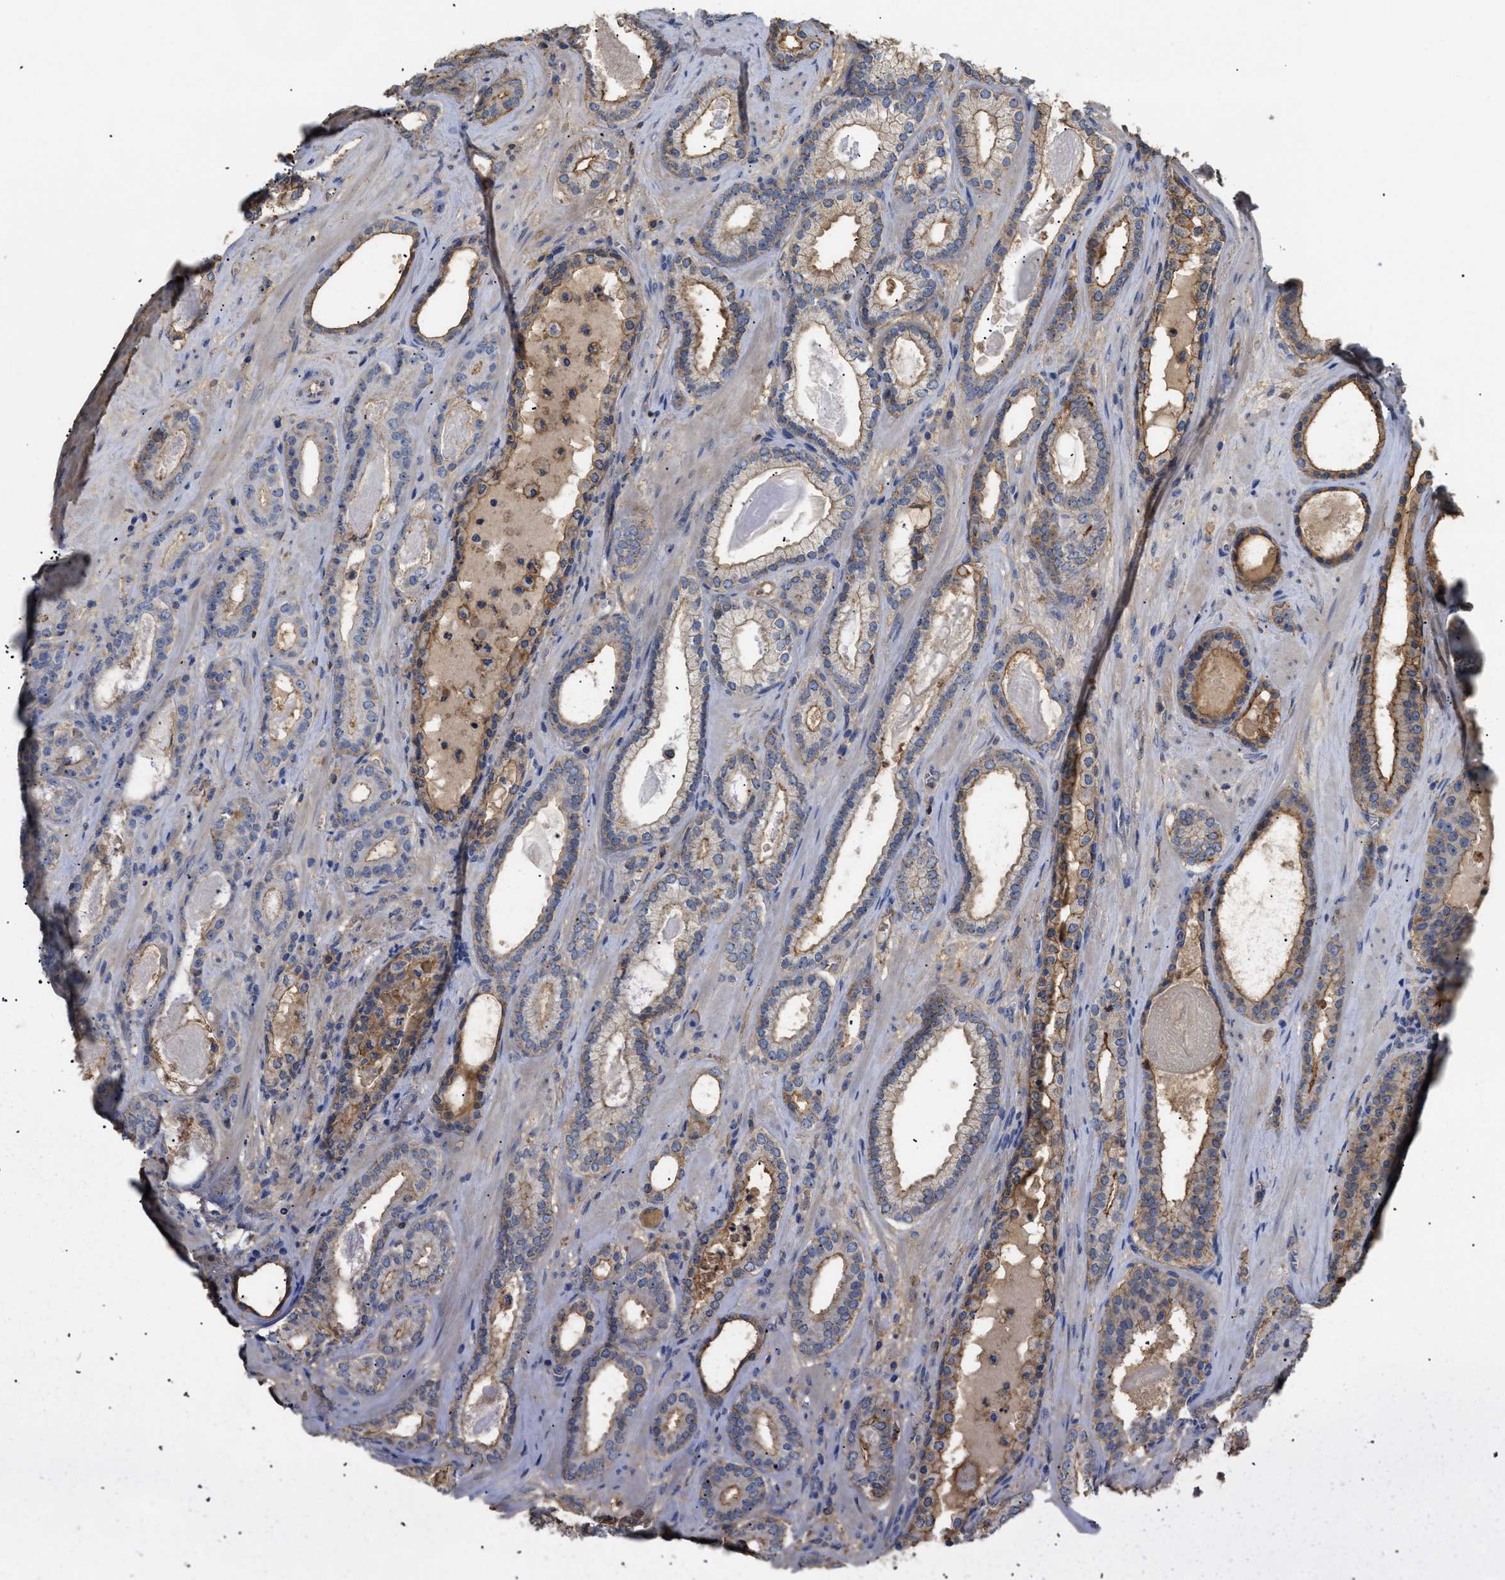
{"staining": {"intensity": "moderate", "quantity": "25%-75%", "location": "cytoplasmic/membranous"}, "tissue": "prostate cancer", "cell_type": "Tumor cells", "image_type": "cancer", "snomed": [{"axis": "morphology", "description": "Adenocarcinoma, High grade"}, {"axis": "topography", "description": "Prostate"}], "caption": "DAB (3,3'-diaminobenzidine) immunohistochemical staining of adenocarcinoma (high-grade) (prostate) shows moderate cytoplasmic/membranous protein positivity in about 25%-75% of tumor cells.", "gene": "ANXA4", "patient": {"sex": "male", "age": 60}}